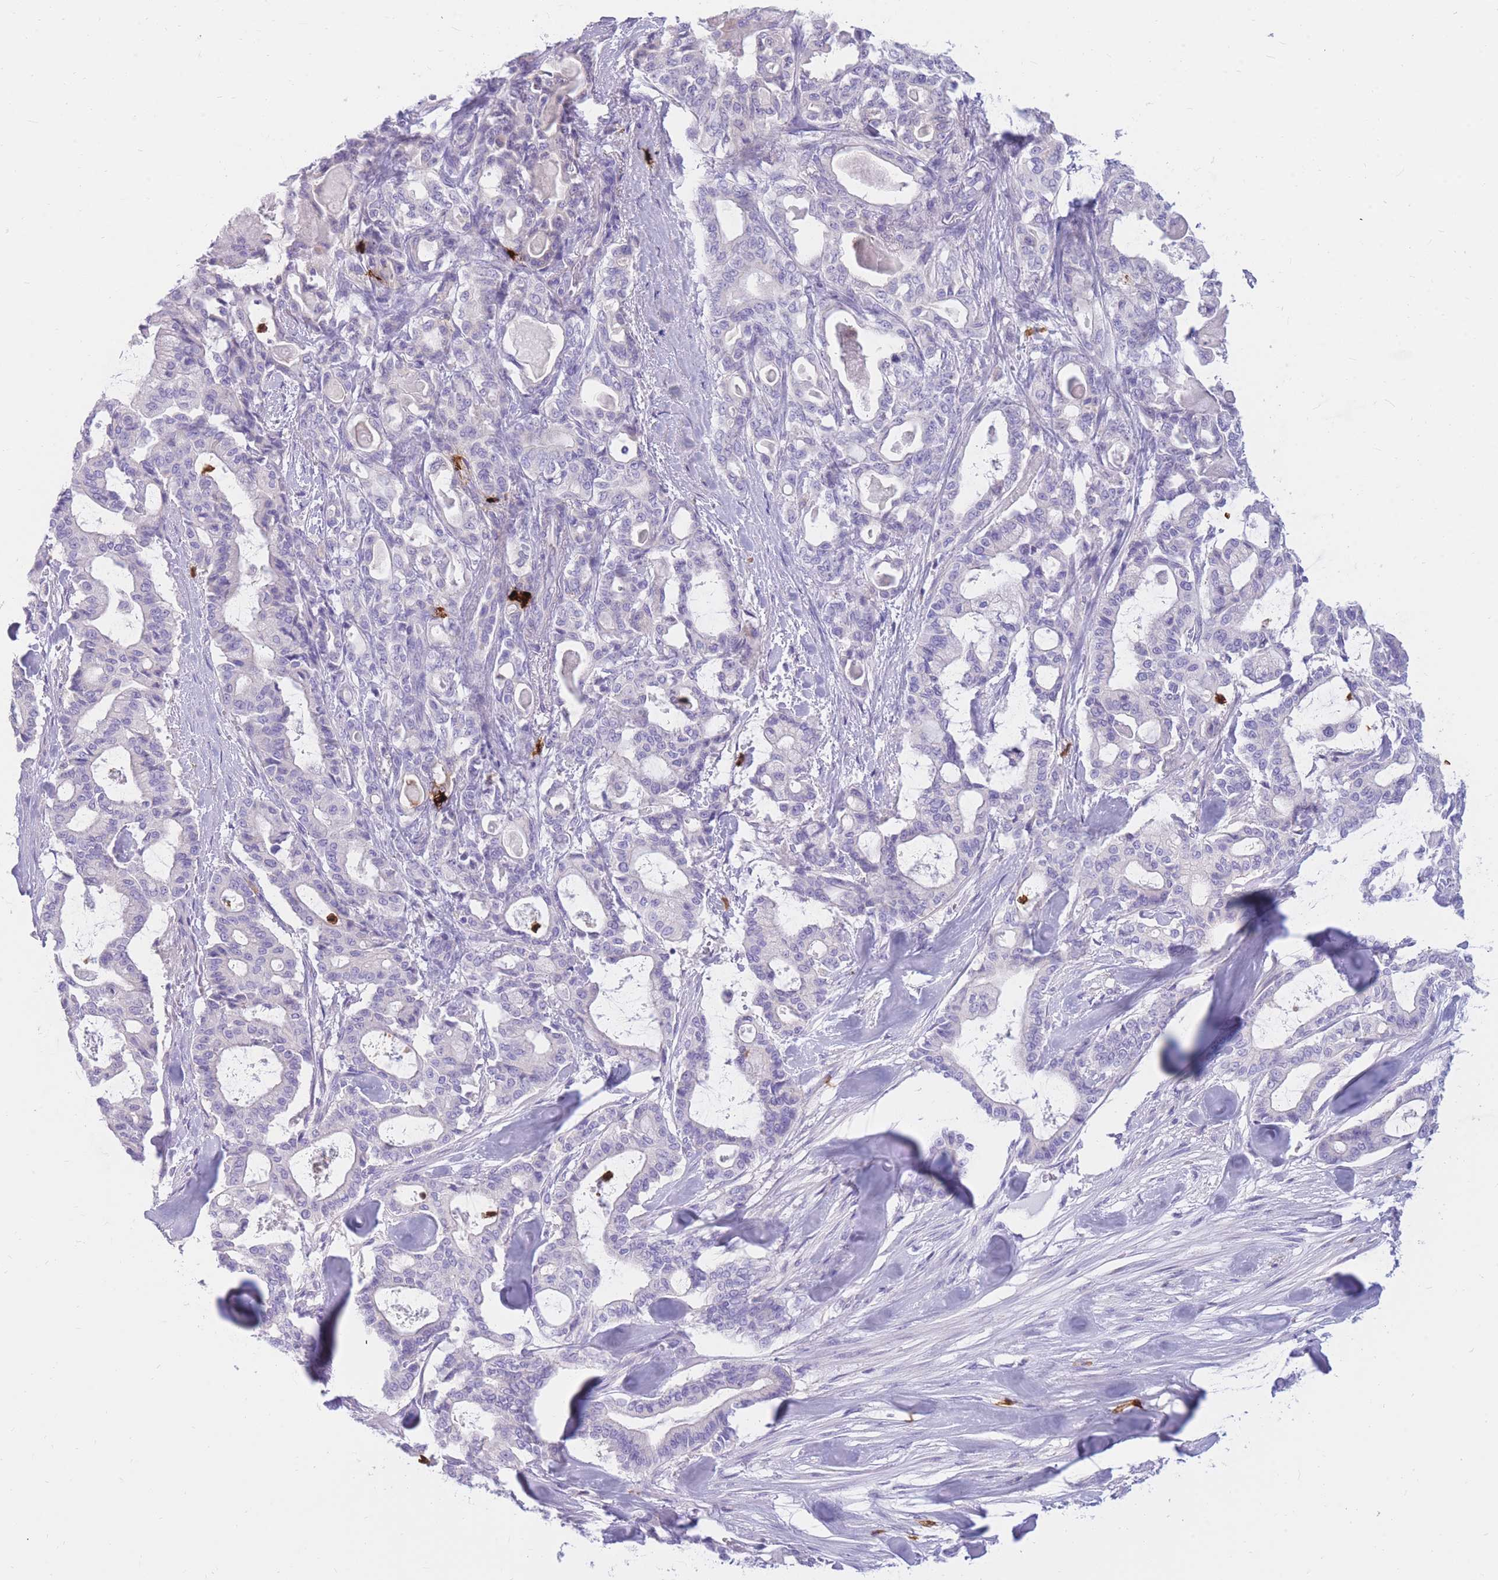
{"staining": {"intensity": "negative", "quantity": "none", "location": "none"}, "tissue": "pancreatic cancer", "cell_type": "Tumor cells", "image_type": "cancer", "snomed": [{"axis": "morphology", "description": "Adenocarcinoma, NOS"}, {"axis": "topography", "description": "Pancreas"}], "caption": "Immunohistochemistry (IHC) micrograph of human pancreatic cancer stained for a protein (brown), which exhibits no positivity in tumor cells.", "gene": "TPSAB1", "patient": {"sex": "male", "age": 63}}